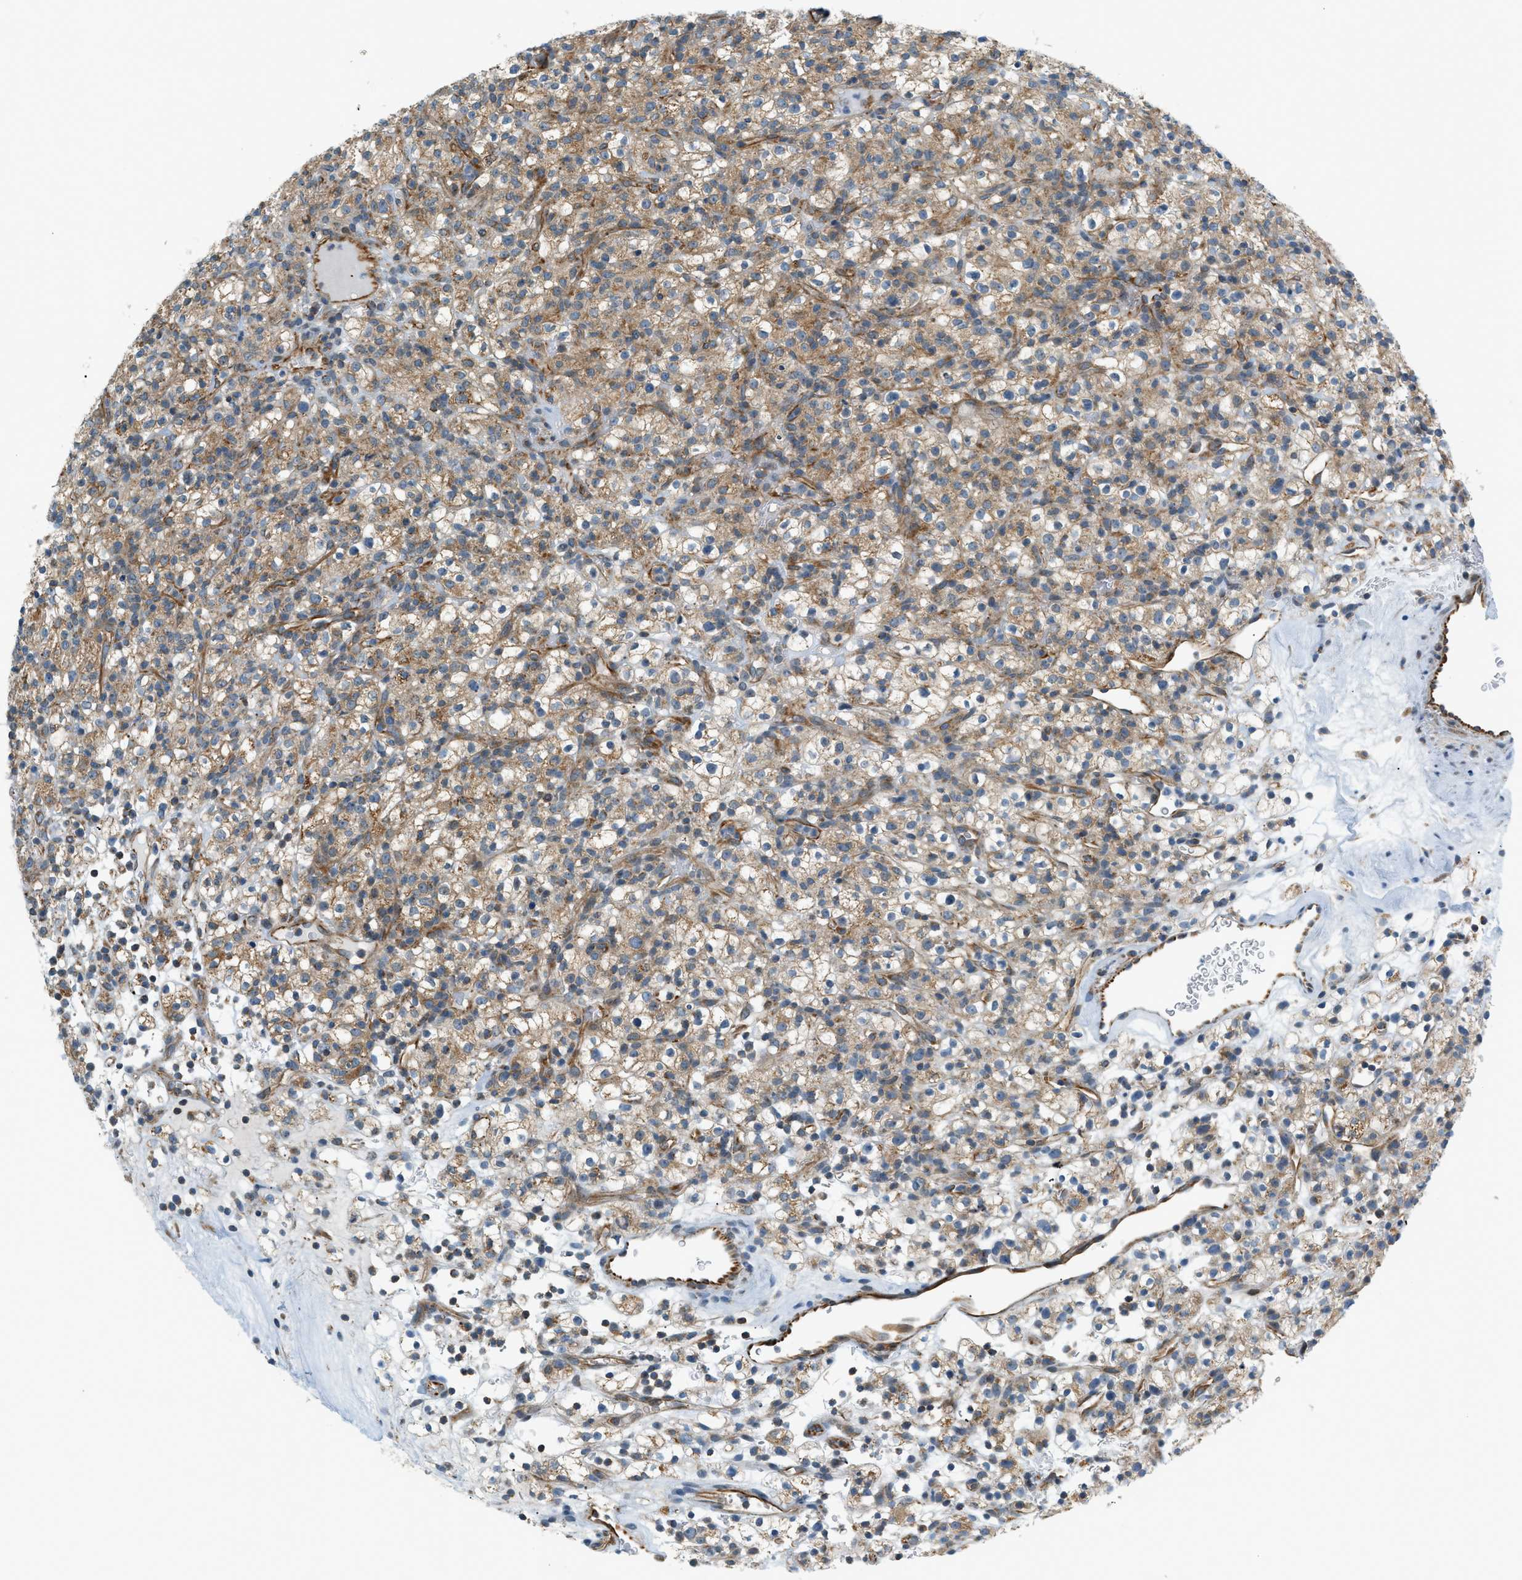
{"staining": {"intensity": "moderate", "quantity": "25%-75%", "location": "cytoplasmic/membranous"}, "tissue": "renal cancer", "cell_type": "Tumor cells", "image_type": "cancer", "snomed": [{"axis": "morphology", "description": "Normal tissue, NOS"}, {"axis": "morphology", "description": "Adenocarcinoma, NOS"}, {"axis": "topography", "description": "Kidney"}], "caption": "Brown immunohistochemical staining in human renal cancer demonstrates moderate cytoplasmic/membranous staining in approximately 25%-75% of tumor cells.", "gene": "PIGG", "patient": {"sex": "female", "age": 72}}